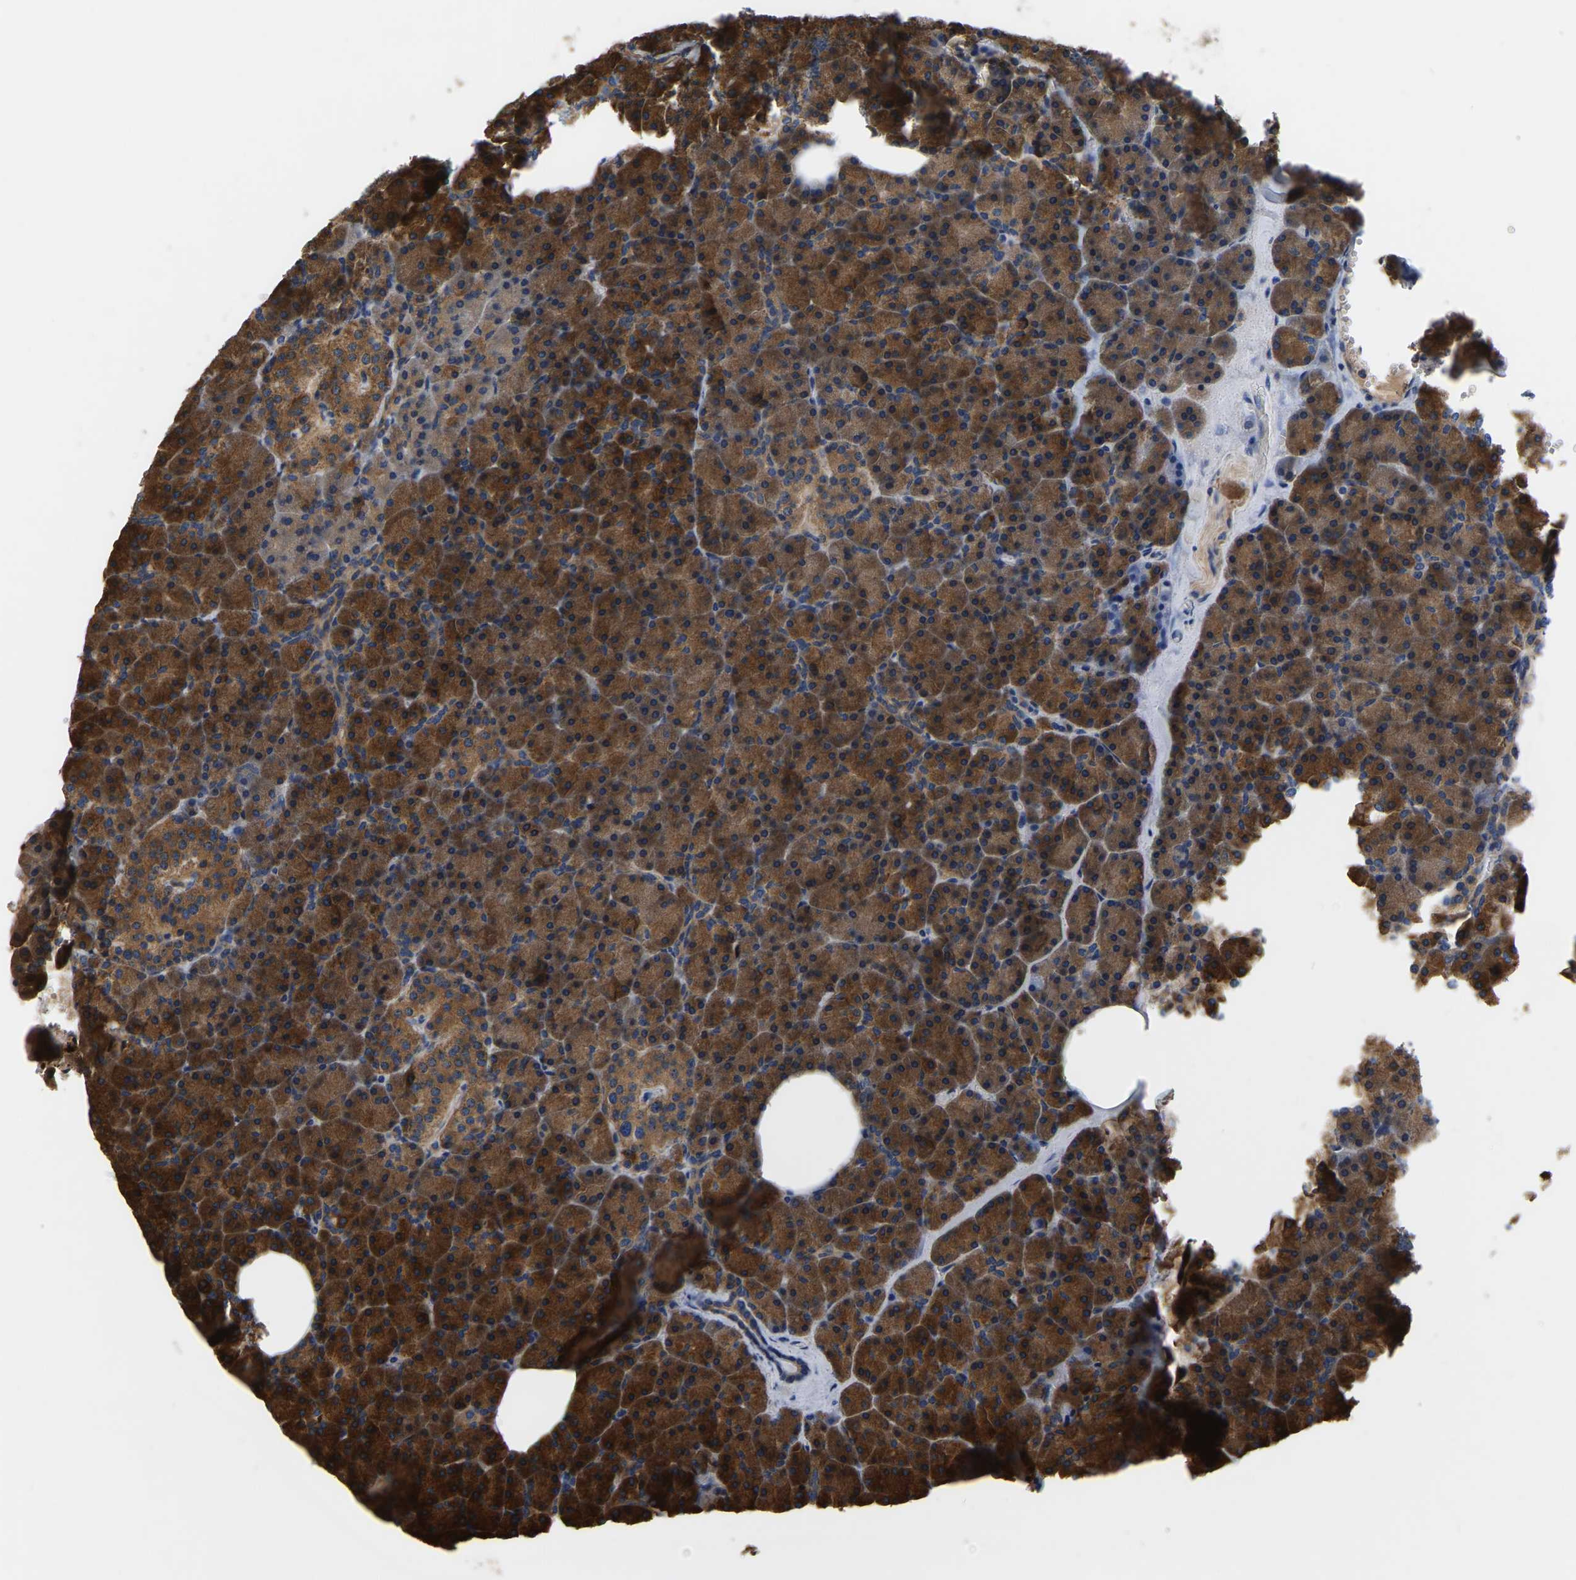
{"staining": {"intensity": "strong", "quantity": ">75%", "location": "cytoplasmic/membranous"}, "tissue": "pancreas", "cell_type": "Exocrine glandular cells", "image_type": "normal", "snomed": [{"axis": "morphology", "description": "Normal tissue, NOS"}, {"axis": "morphology", "description": "Carcinoid, malignant, NOS"}, {"axis": "topography", "description": "Pancreas"}], "caption": "A photomicrograph of pancreas stained for a protein exhibits strong cytoplasmic/membranous brown staining in exocrine glandular cells.", "gene": "GARS1", "patient": {"sex": "female", "age": 35}}